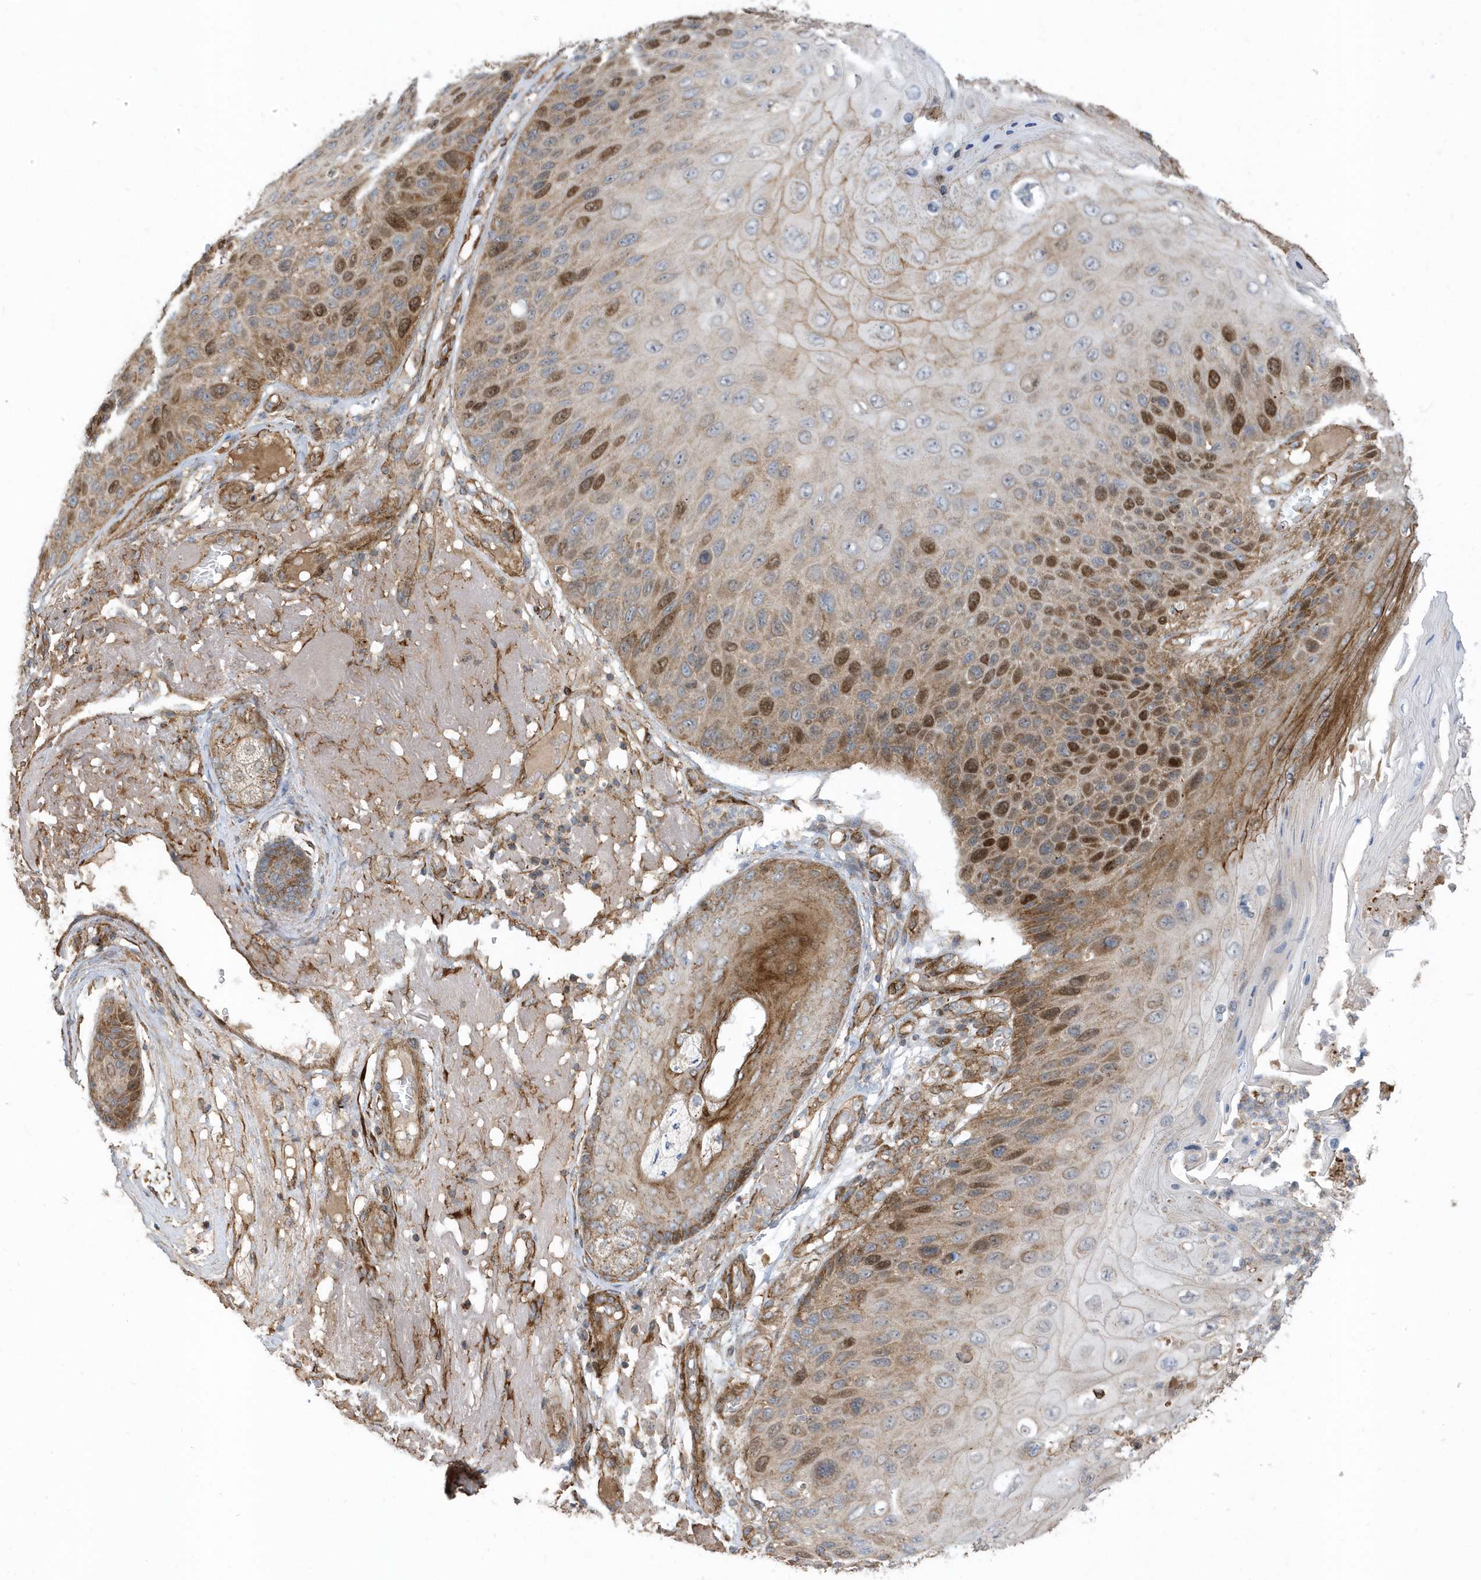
{"staining": {"intensity": "moderate", "quantity": ">75%", "location": "cytoplasmic/membranous,nuclear"}, "tissue": "skin cancer", "cell_type": "Tumor cells", "image_type": "cancer", "snomed": [{"axis": "morphology", "description": "Squamous cell carcinoma, NOS"}, {"axis": "topography", "description": "Skin"}], "caption": "Immunohistochemistry (IHC) staining of skin cancer (squamous cell carcinoma), which demonstrates medium levels of moderate cytoplasmic/membranous and nuclear staining in approximately >75% of tumor cells indicating moderate cytoplasmic/membranous and nuclear protein expression. The staining was performed using DAB (3,3'-diaminobenzidine) (brown) for protein detection and nuclei were counterstained in hematoxylin (blue).", "gene": "HRH4", "patient": {"sex": "female", "age": 88}}